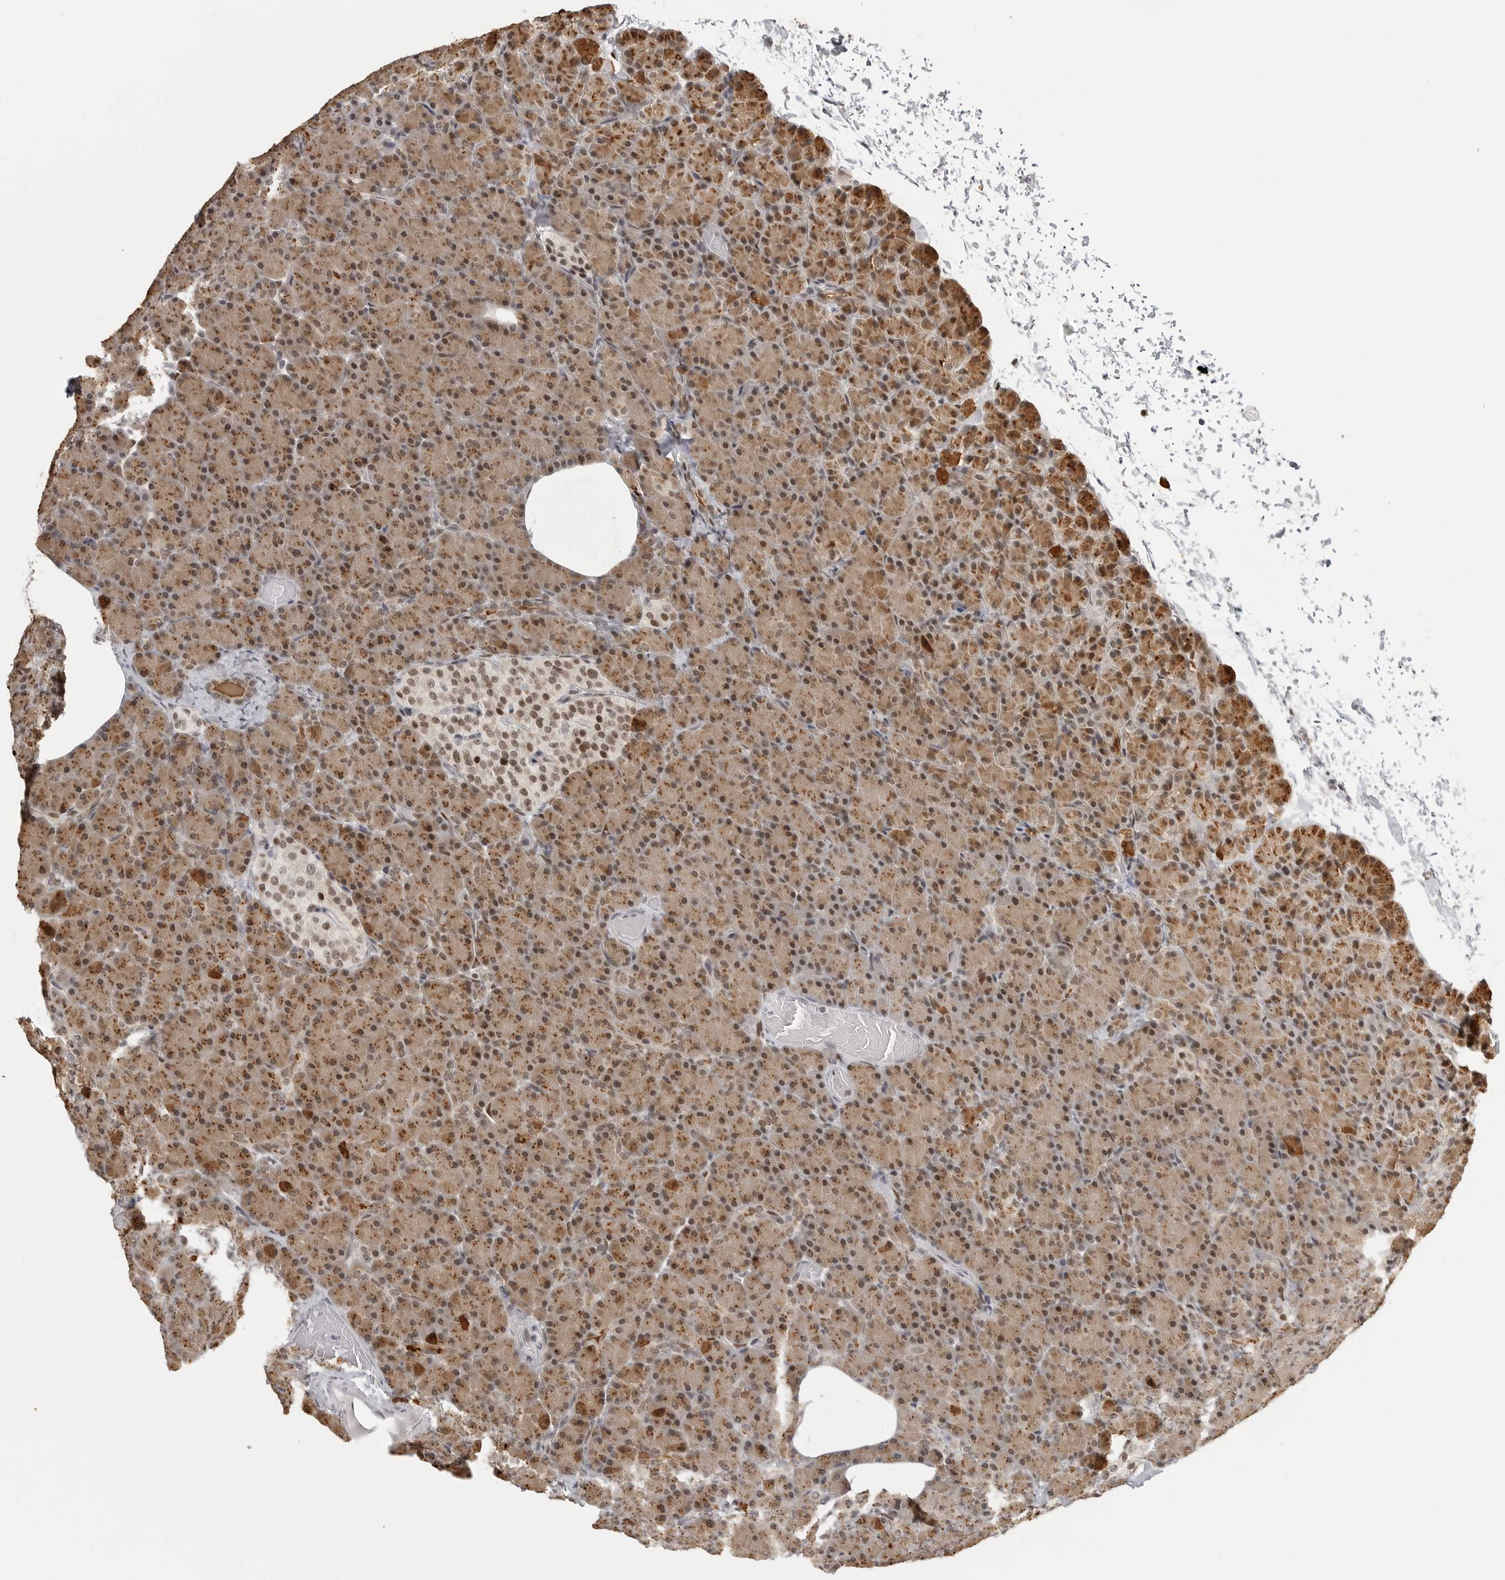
{"staining": {"intensity": "moderate", "quantity": ">75%", "location": "cytoplasmic/membranous,nuclear"}, "tissue": "pancreas", "cell_type": "Exocrine glandular cells", "image_type": "normal", "snomed": [{"axis": "morphology", "description": "Normal tissue, NOS"}, {"axis": "topography", "description": "Pancreas"}], "caption": "DAB immunohistochemical staining of unremarkable human pancreas exhibits moderate cytoplasmic/membranous,nuclear protein expression in approximately >75% of exocrine glandular cells.", "gene": "PRDM10", "patient": {"sex": "female", "age": 43}}